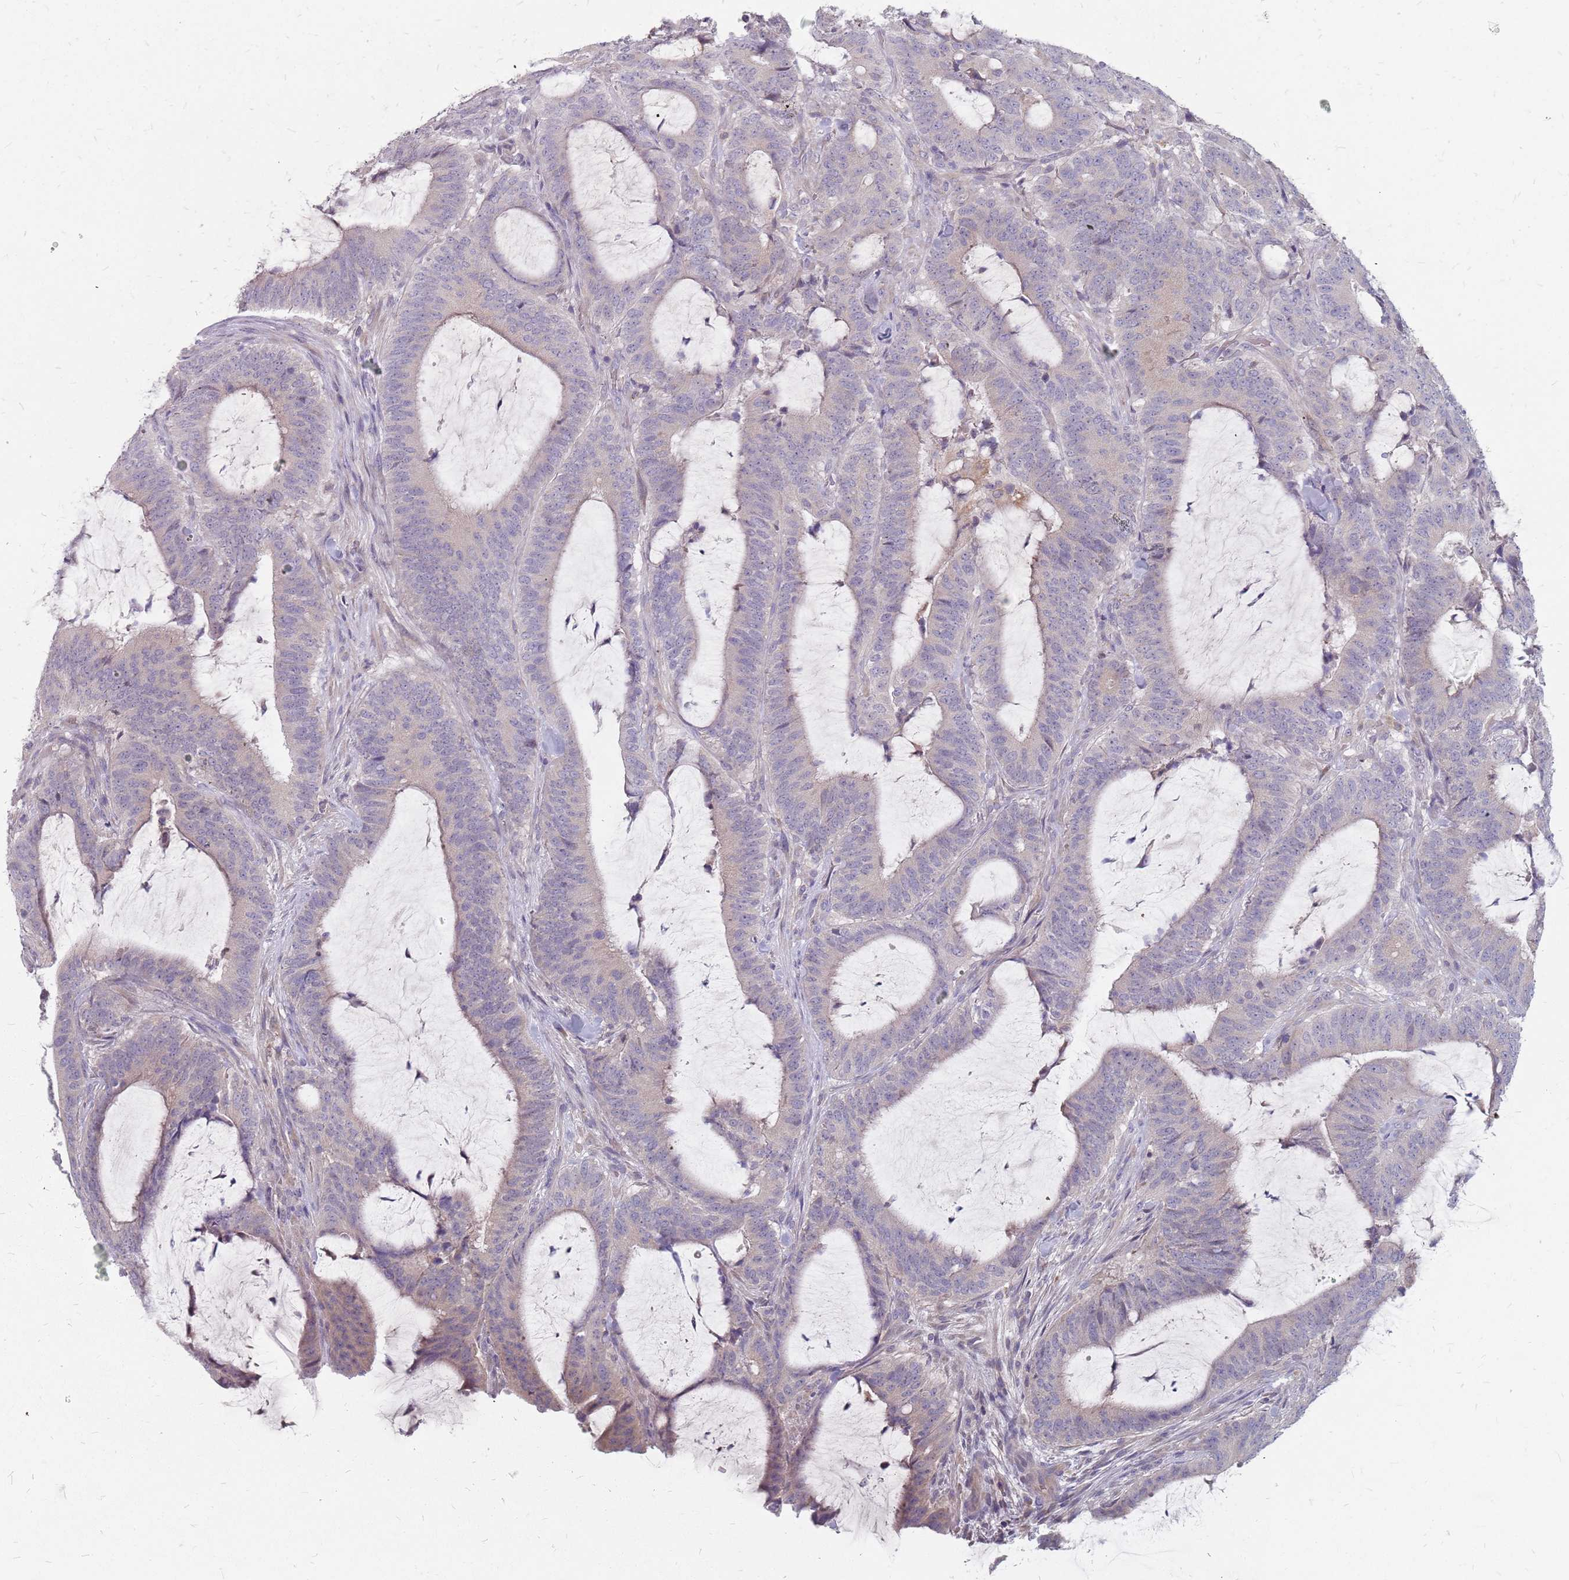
{"staining": {"intensity": "weak", "quantity": "<25%", "location": "cytoplasmic/membranous"}, "tissue": "colorectal cancer", "cell_type": "Tumor cells", "image_type": "cancer", "snomed": [{"axis": "morphology", "description": "Adenocarcinoma, NOS"}, {"axis": "topography", "description": "Colon"}], "caption": "A histopathology image of human colorectal cancer (adenocarcinoma) is negative for staining in tumor cells. Brightfield microscopy of IHC stained with DAB (3,3'-diaminobenzidine) (brown) and hematoxylin (blue), captured at high magnification.", "gene": "CMTR2", "patient": {"sex": "female", "age": 43}}